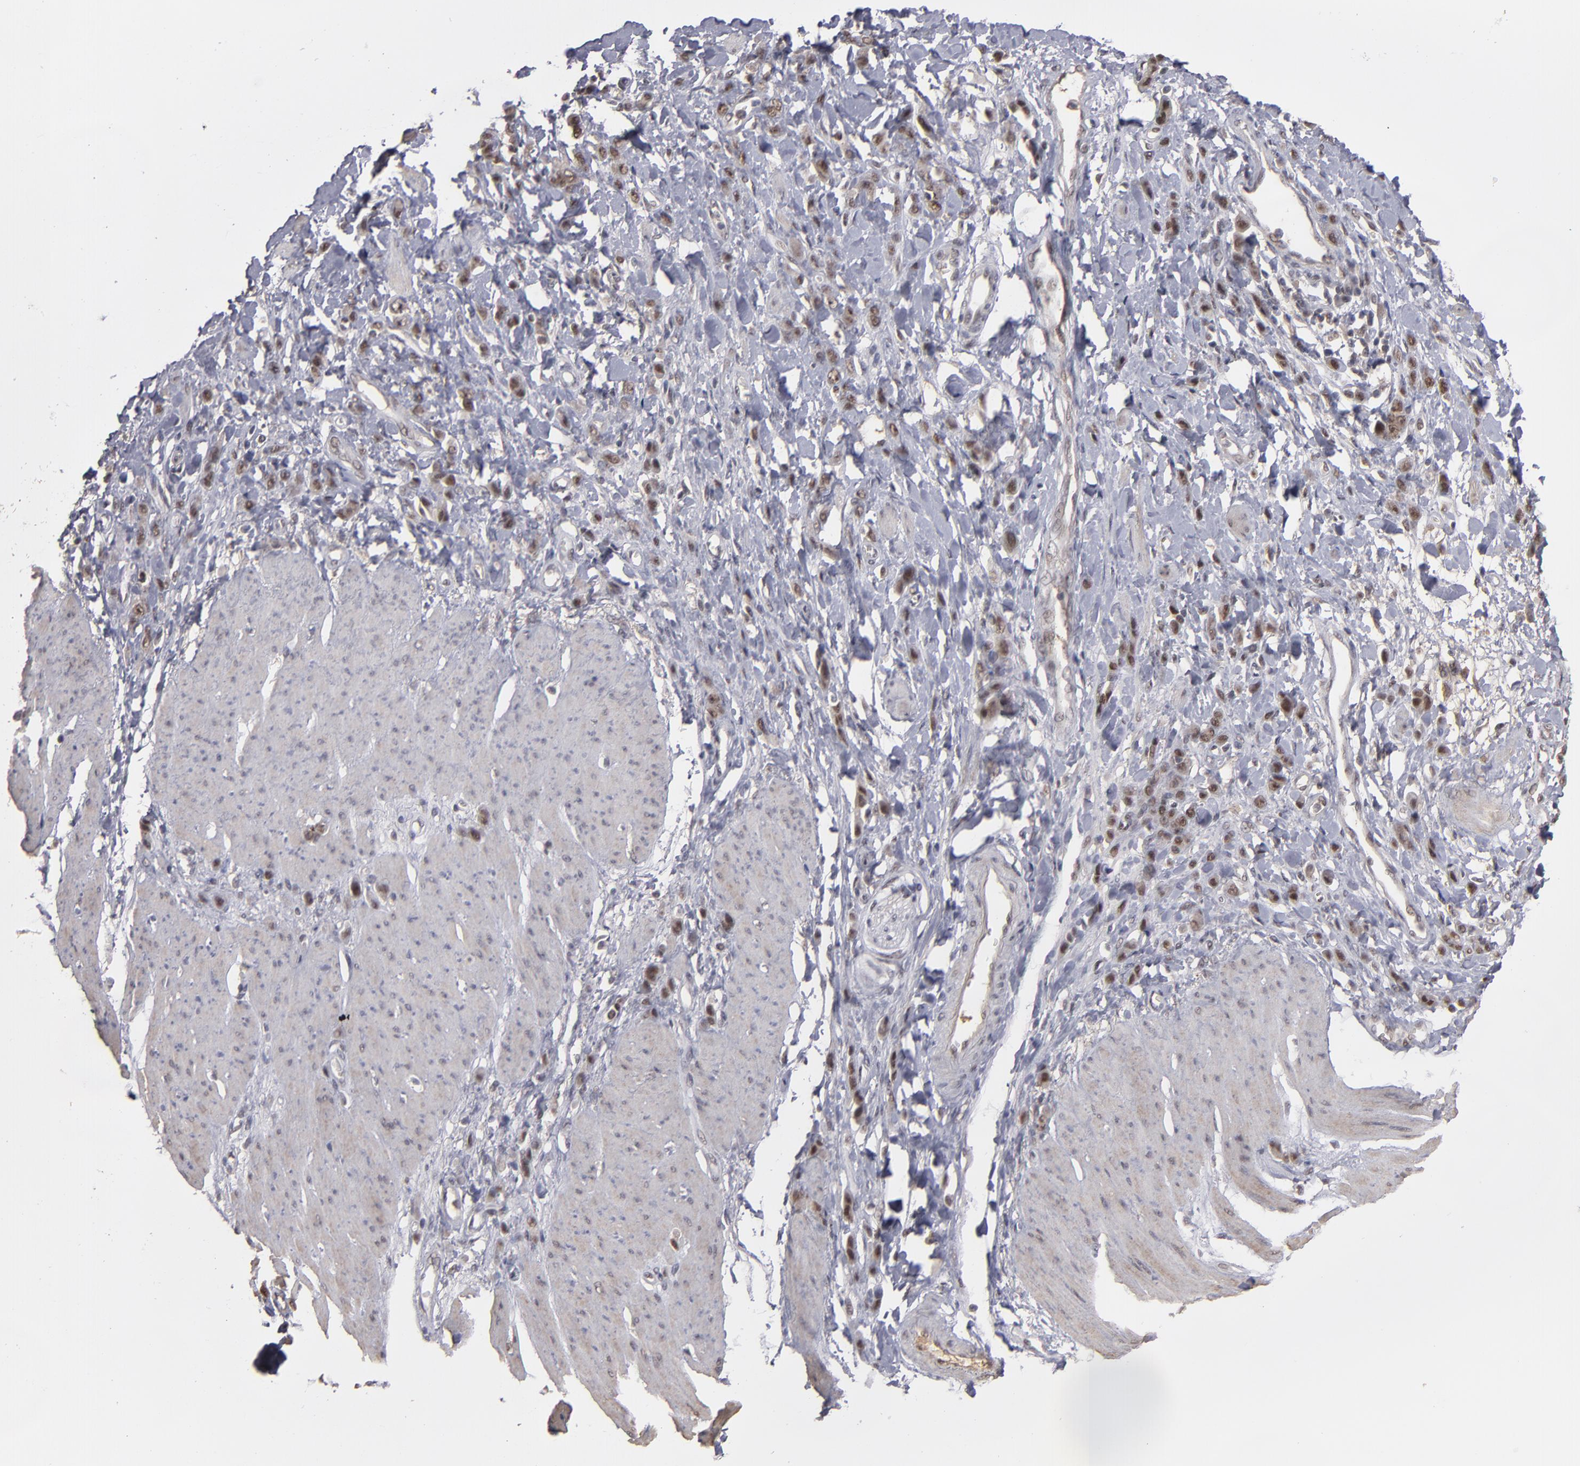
{"staining": {"intensity": "weak", "quantity": ">75%", "location": "nuclear"}, "tissue": "stomach cancer", "cell_type": "Tumor cells", "image_type": "cancer", "snomed": [{"axis": "morphology", "description": "Normal tissue, NOS"}, {"axis": "morphology", "description": "Adenocarcinoma, NOS"}, {"axis": "topography", "description": "Stomach"}], "caption": "Protein expression analysis of human stomach cancer reveals weak nuclear positivity in about >75% of tumor cells. (DAB IHC with brightfield microscopy, high magnification).", "gene": "ZNF234", "patient": {"sex": "male", "age": 82}}